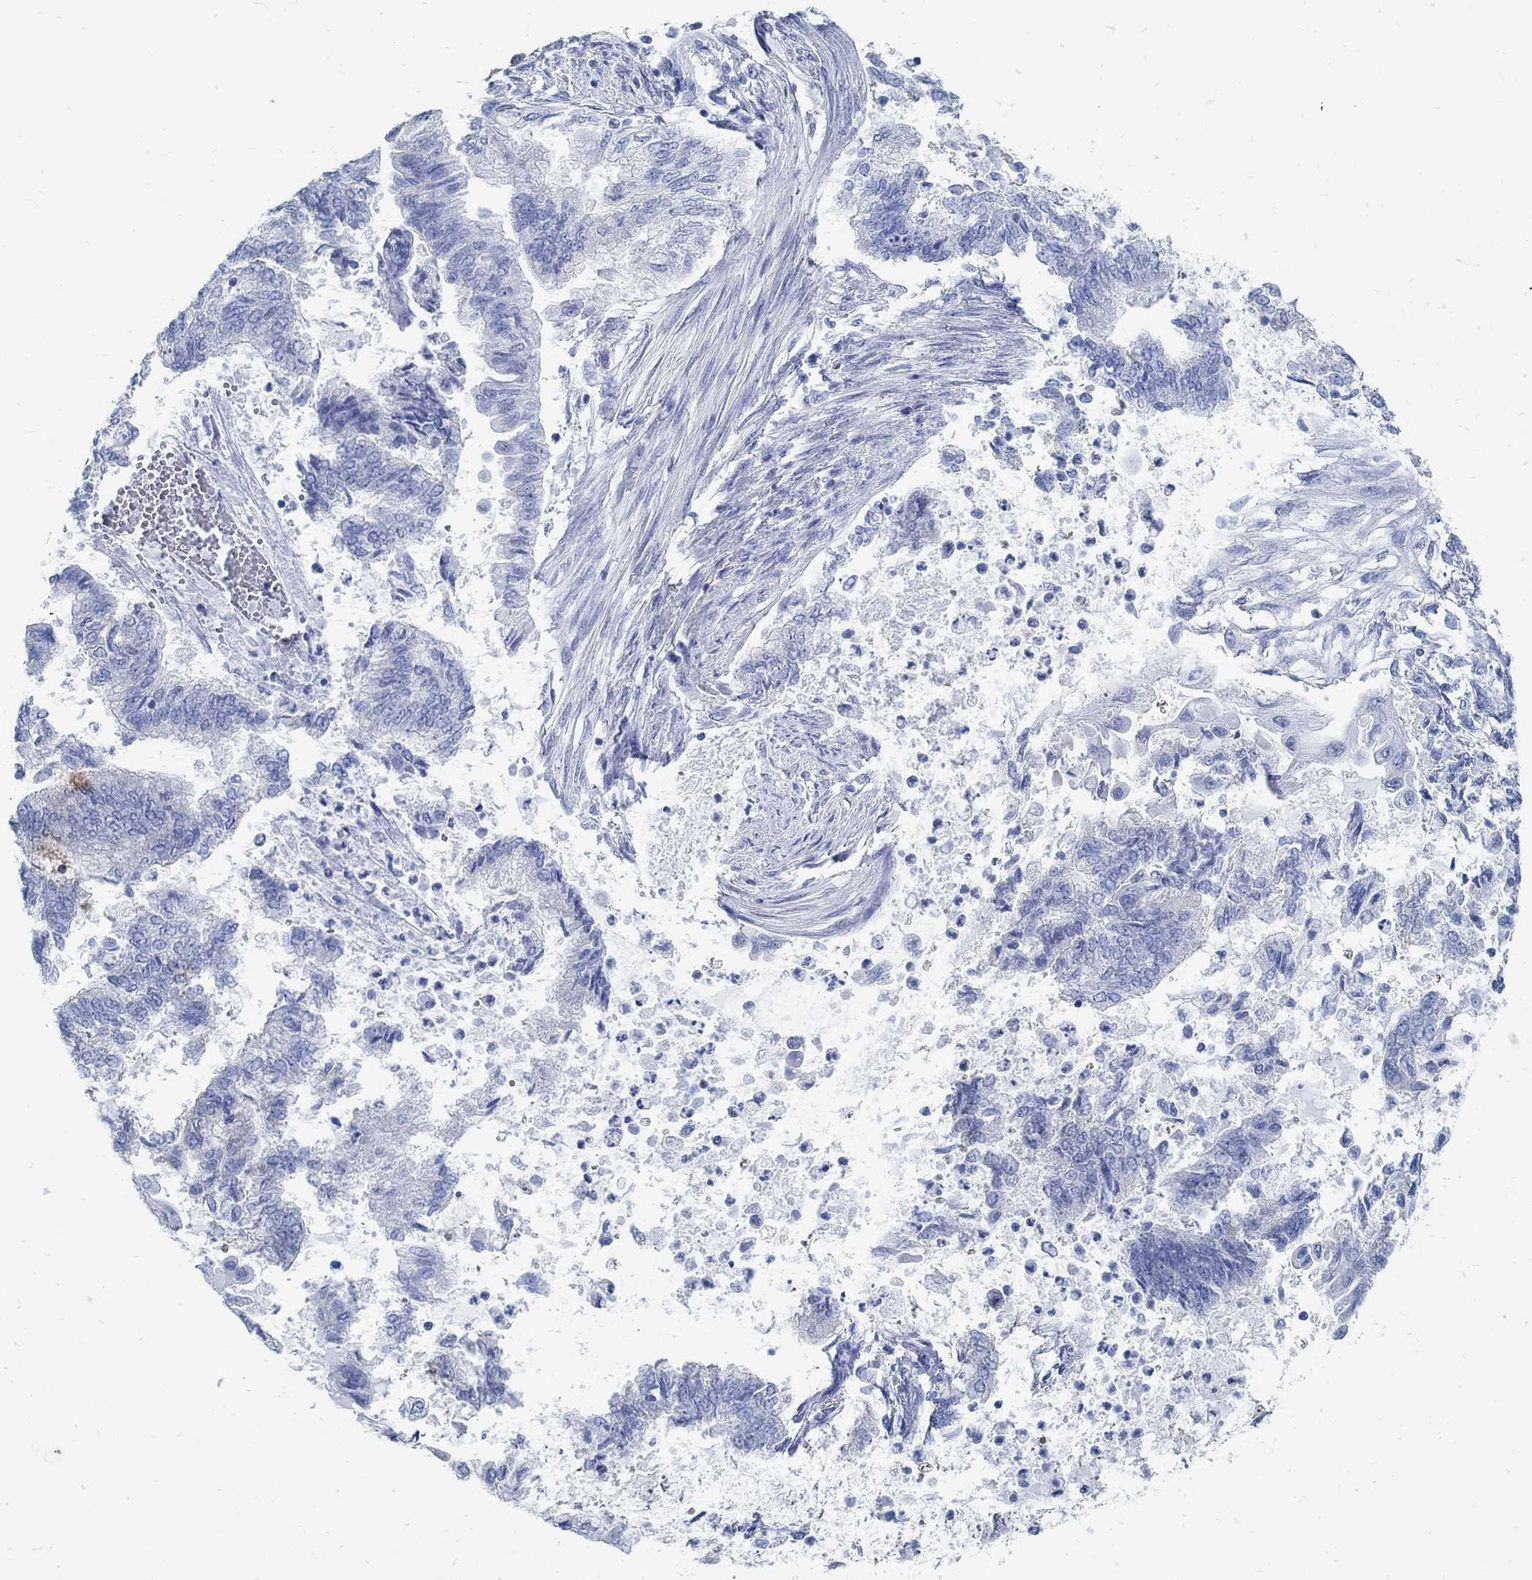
{"staining": {"intensity": "negative", "quantity": "none", "location": "none"}, "tissue": "endometrial cancer", "cell_type": "Tumor cells", "image_type": "cancer", "snomed": [{"axis": "morphology", "description": "Adenocarcinoma, NOS"}, {"axis": "topography", "description": "Endometrium"}], "caption": "High magnification brightfield microscopy of adenocarcinoma (endometrial) stained with DAB (3,3'-diaminobenzidine) (brown) and counterstained with hematoxylin (blue): tumor cells show no significant expression. Brightfield microscopy of immunohistochemistry stained with DAB (3,3'-diaminobenzidine) (brown) and hematoxylin (blue), captured at high magnification.", "gene": "C15orf39", "patient": {"sex": "female", "age": 65}}